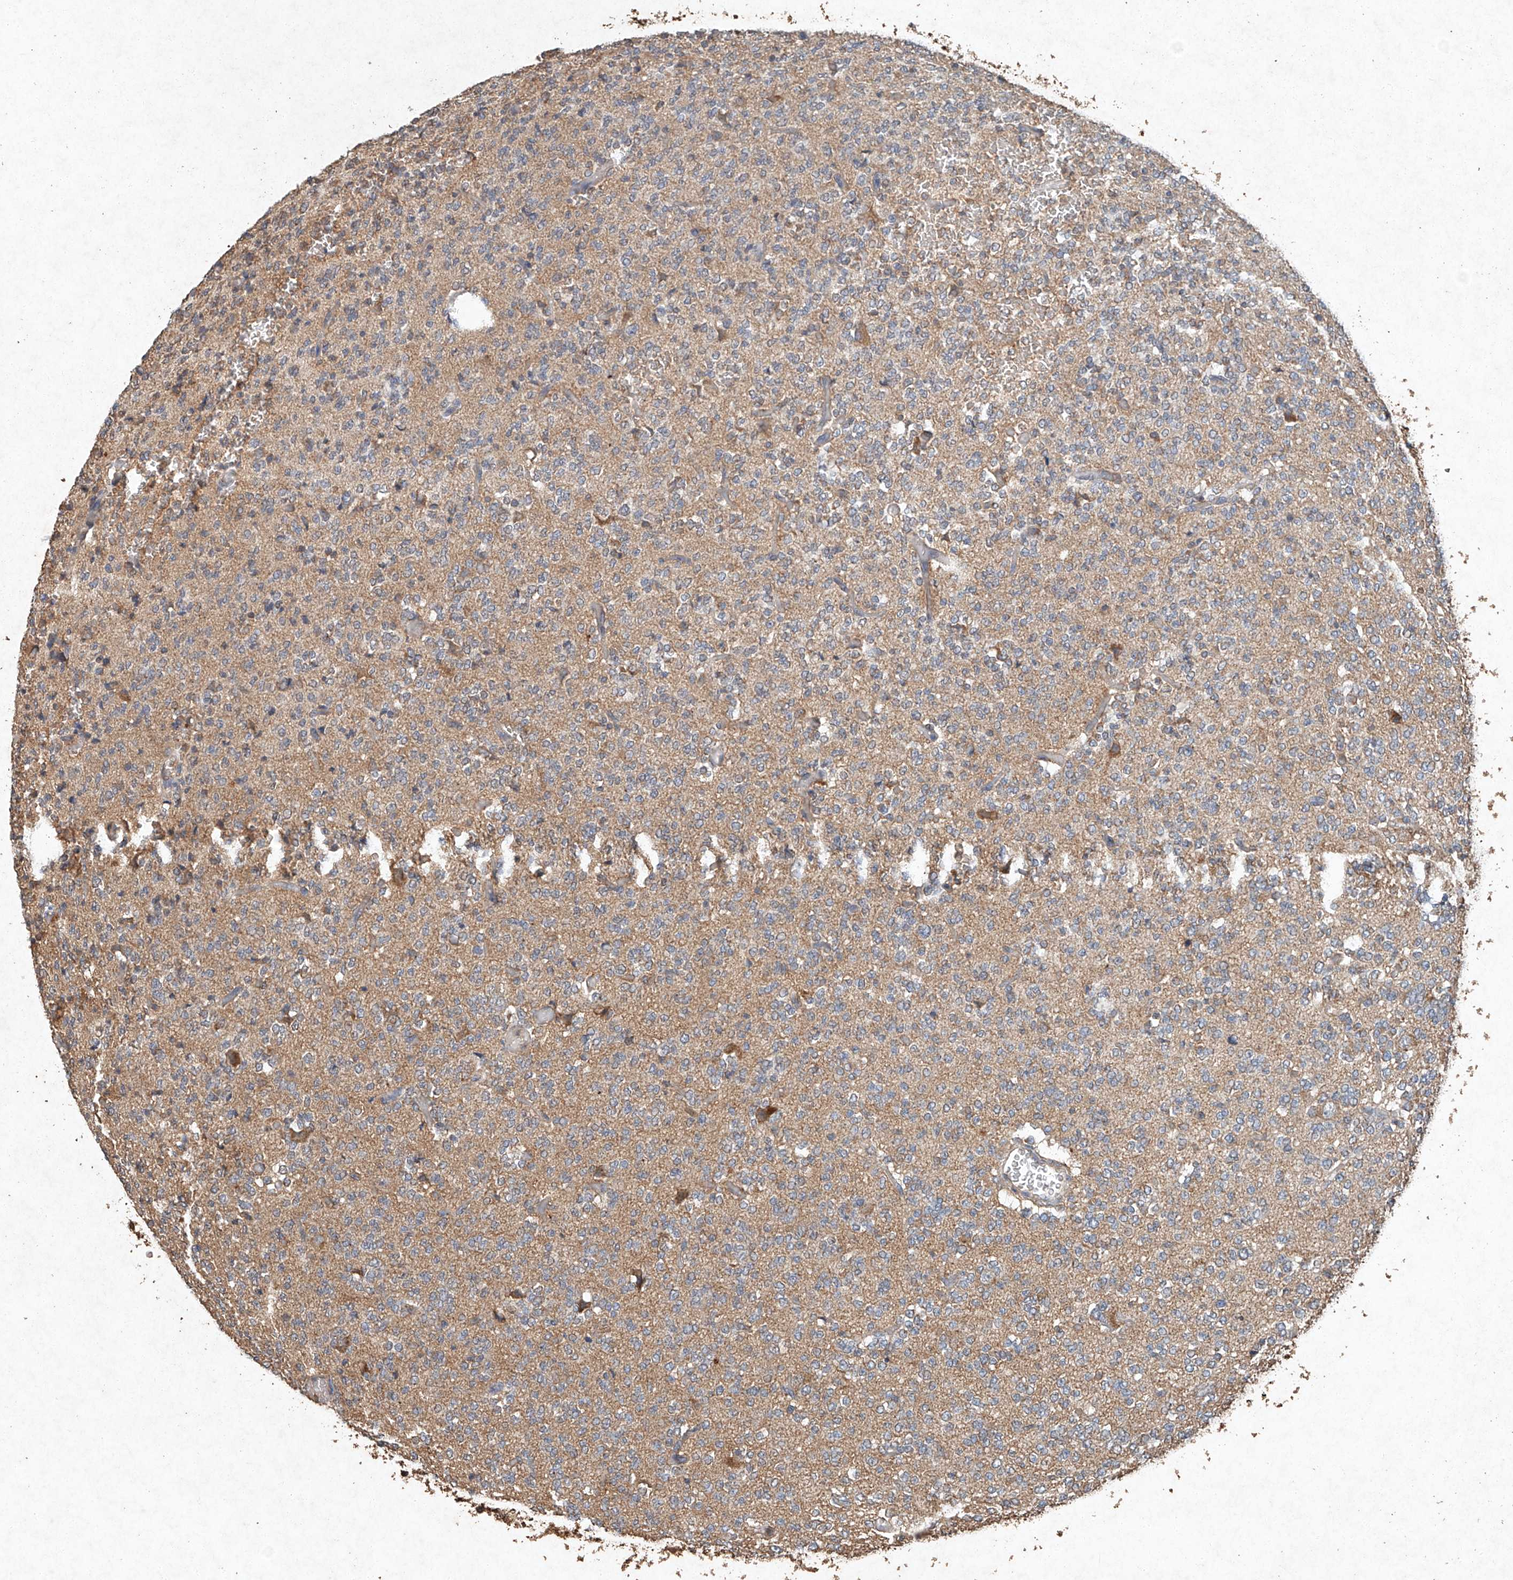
{"staining": {"intensity": "weak", "quantity": "25%-75%", "location": "cytoplasmic/membranous"}, "tissue": "glioma", "cell_type": "Tumor cells", "image_type": "cancer", "snomed": [{"axis": "morphology", "description": "Glioma, malignant, Low grade"}, {"axis": "topography", "description": "Brain"}], "caption": "Immunohistochemical staining of human malignant glioma (low-grade) shows low levels of weak cytoplasmic/membranous expression in about 25%-75% of tumor cells.", "gene": "STK3", "patient": {"sex": "male", "age": 38}}